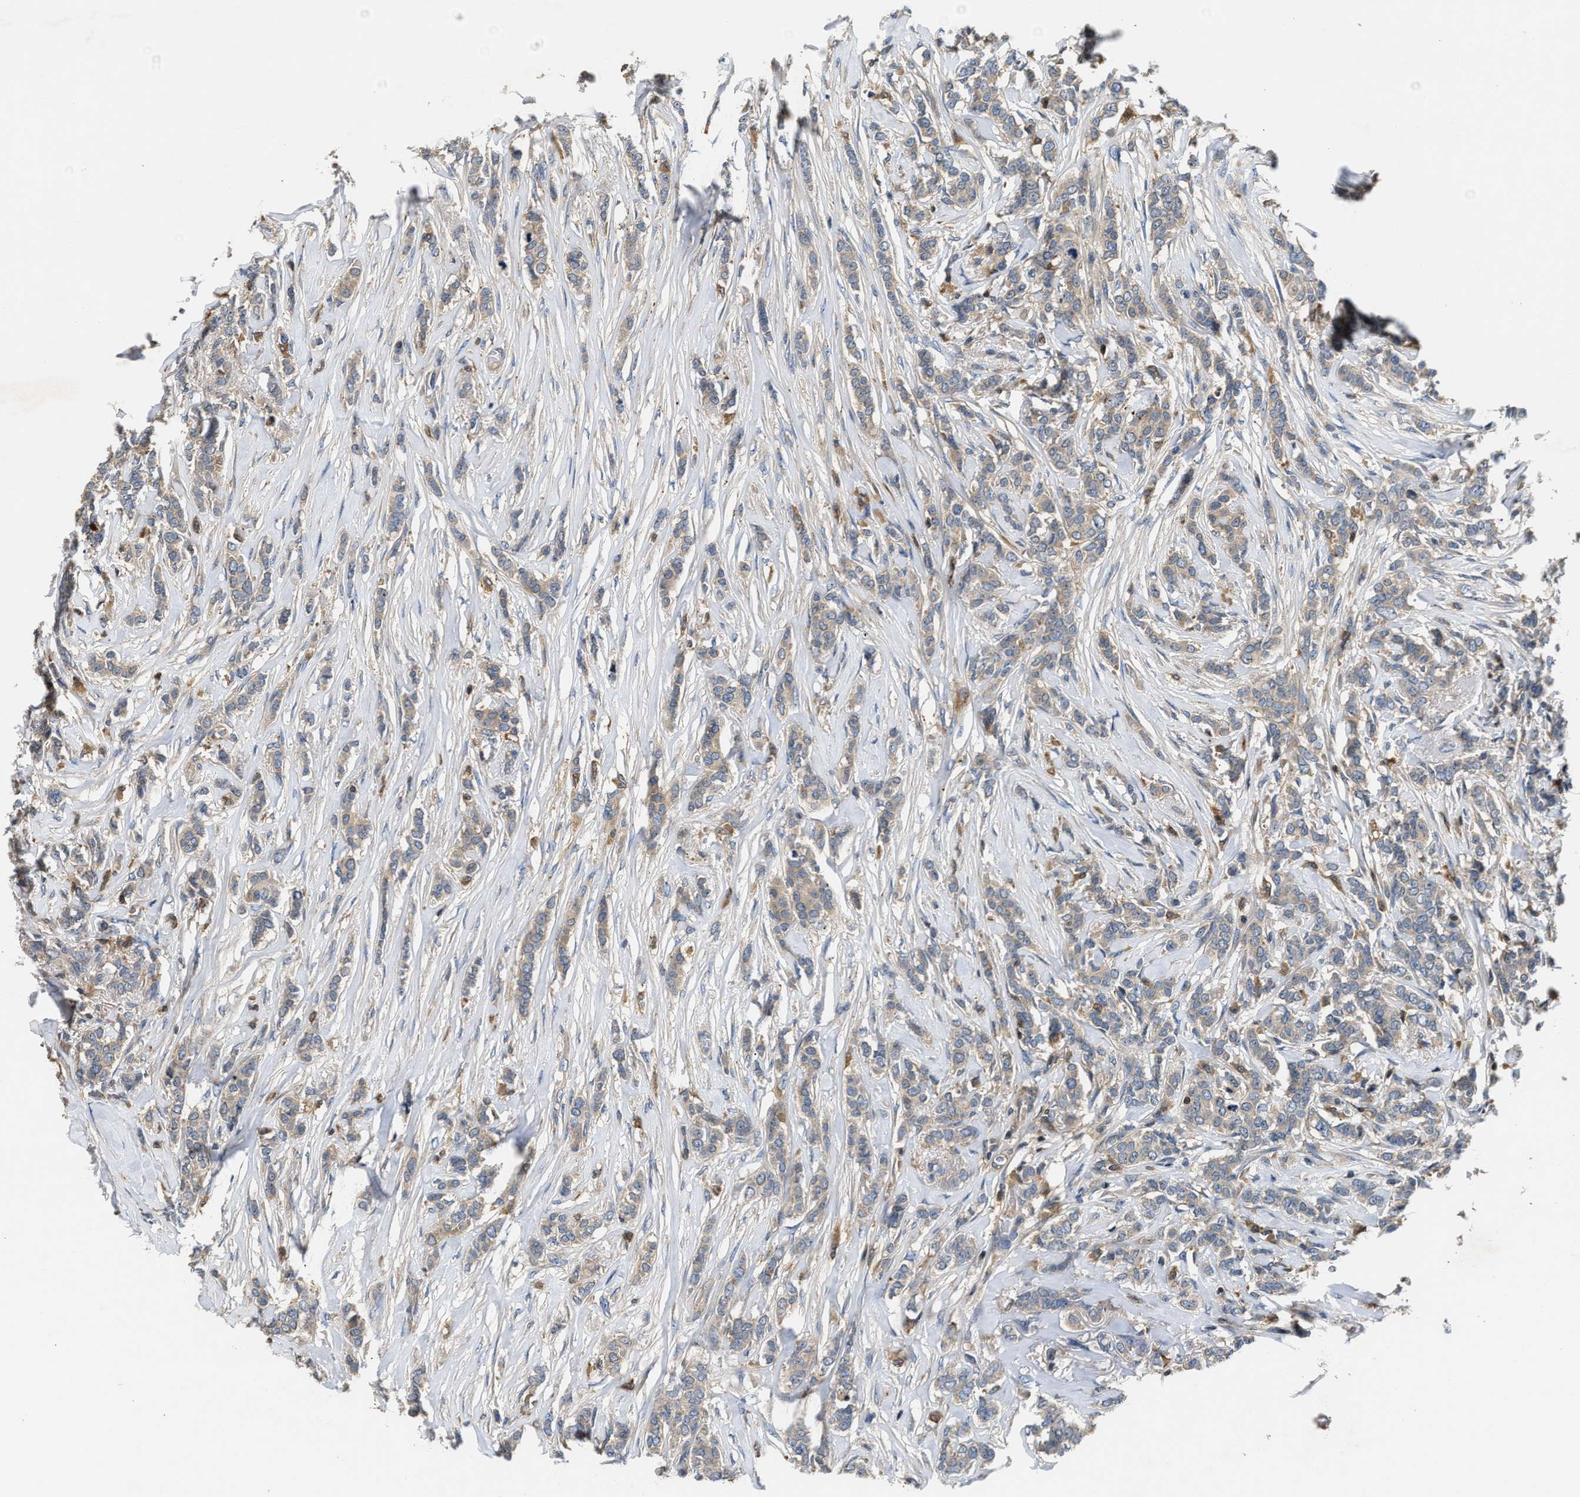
{"staining": {"intensity": "weak", "quantity": "25%-75%", "location": "cytoplasmic/membranous"}, "tissue": "breast cancer", "cell_type": "Tumor cells", "image_type": "cancer", "snomed": [{"axis": "morphology", "description": "Lobular carcinoma"}, {"axis": "topography", "description": "Skin"}, {"axis": "topography", "description": "Breast"}], "caption": "Immunohistochemistry (IHC) of human breast cancer reveals low levels of weak cytoplasmic/membranous expression in about 25%-75% of tumor cells.", "gene": "OSTF1", "patient": {"sex": "female", "age": 46}}